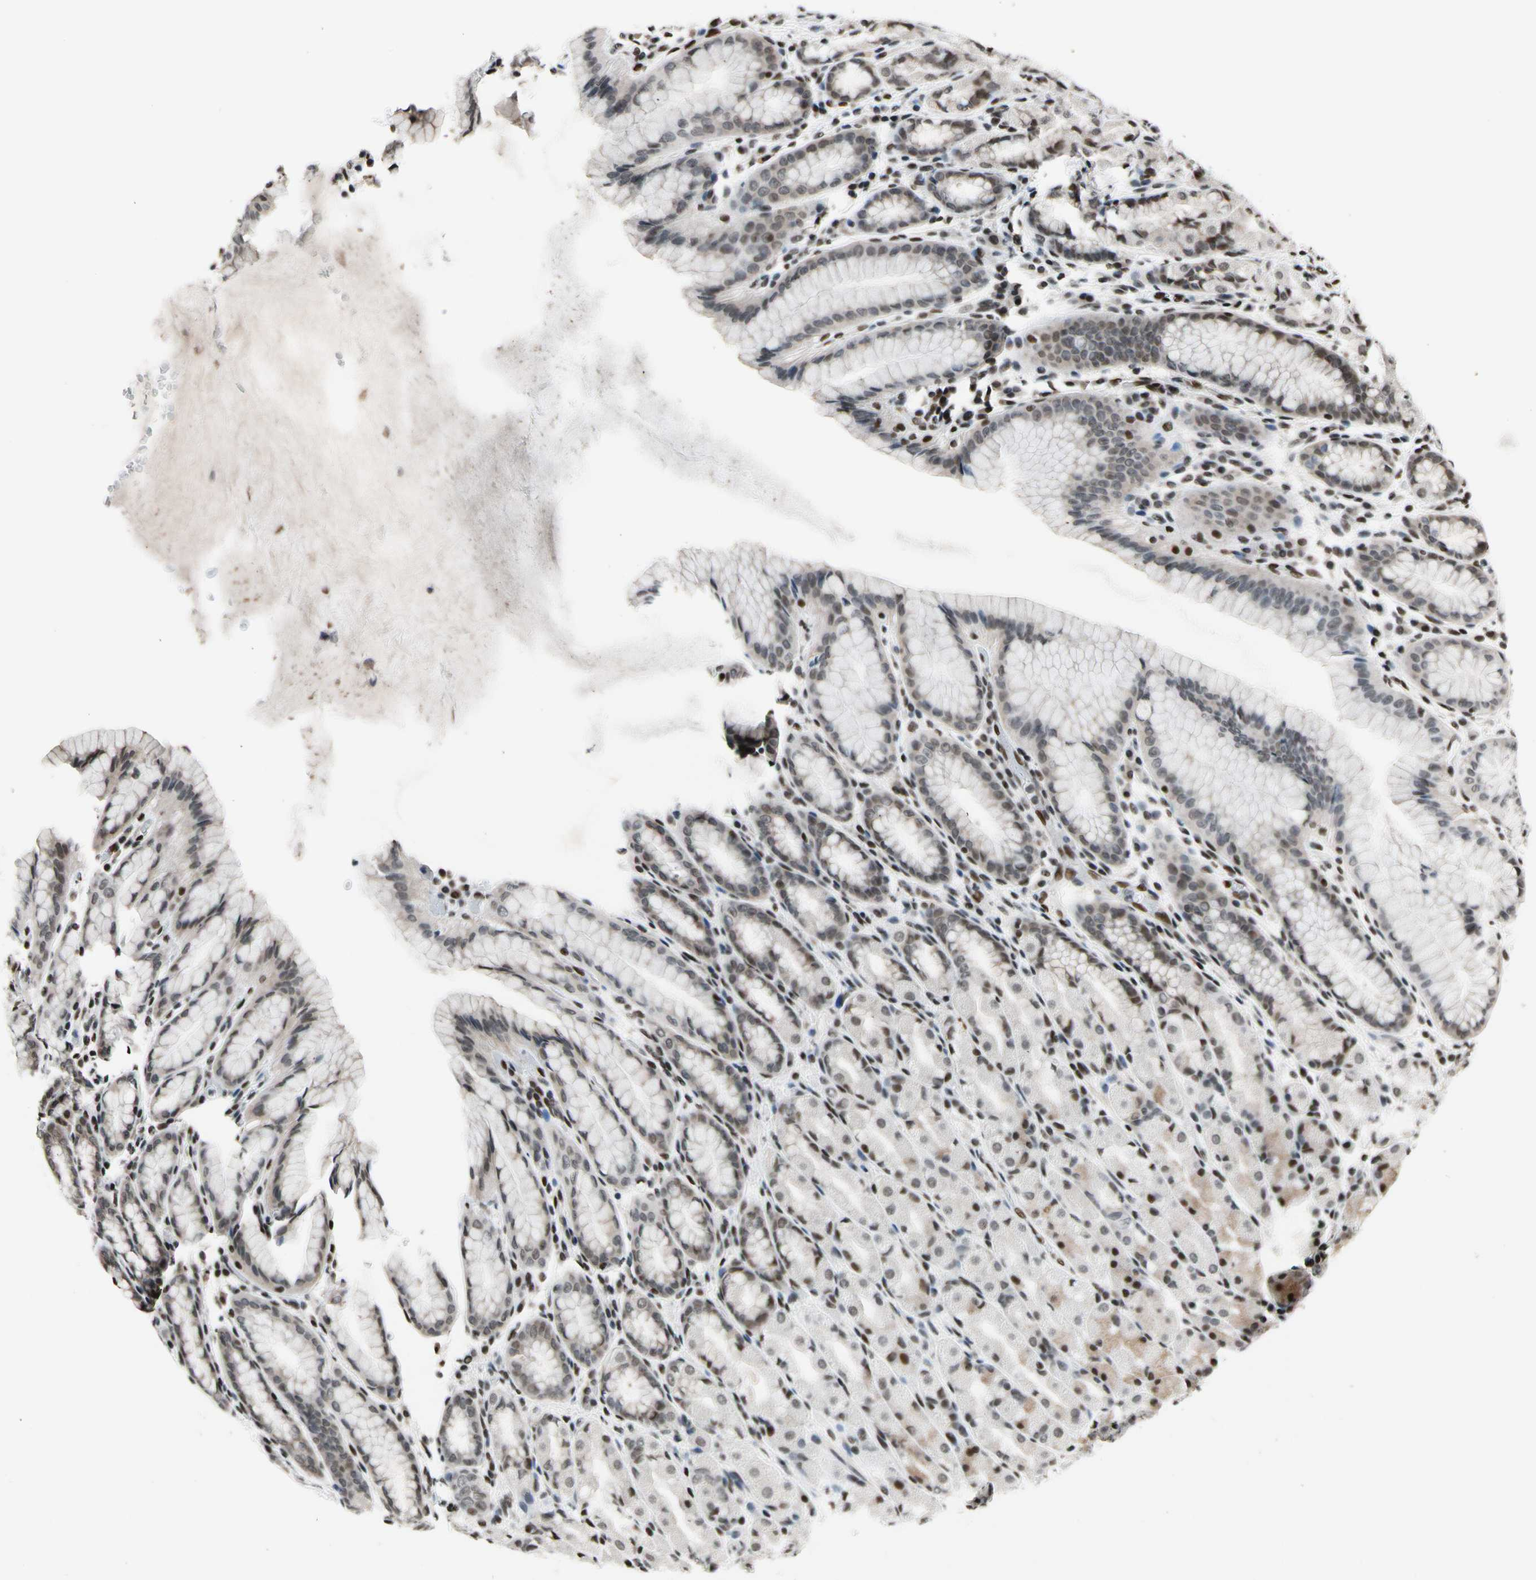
{"staining": {"intensity": "moderate", "quantity": ">75%", "location": "cytoplasmic/membranous,nuclear"}, "tissue": "stomach", "cell_type": "Glandular cells", "image_type": "normal", "snomed": [{"axis": "morphology", "description": "Normal tissue, NOS"}, {"axis": "topography", "description": "Stomach, upper"}], "caption": "Immunohistochemistry (IHC) (DAB) staining of unremarkable human stomach shows moderate cytoplasmic/membranous,nuclear protein staining in approximately >75% of glandular cells. (brown staining indicates protein expression, while blue staining denotes nuclei).", "gene": "RECQL", "patient": {"sex": "male", "age": 68}}